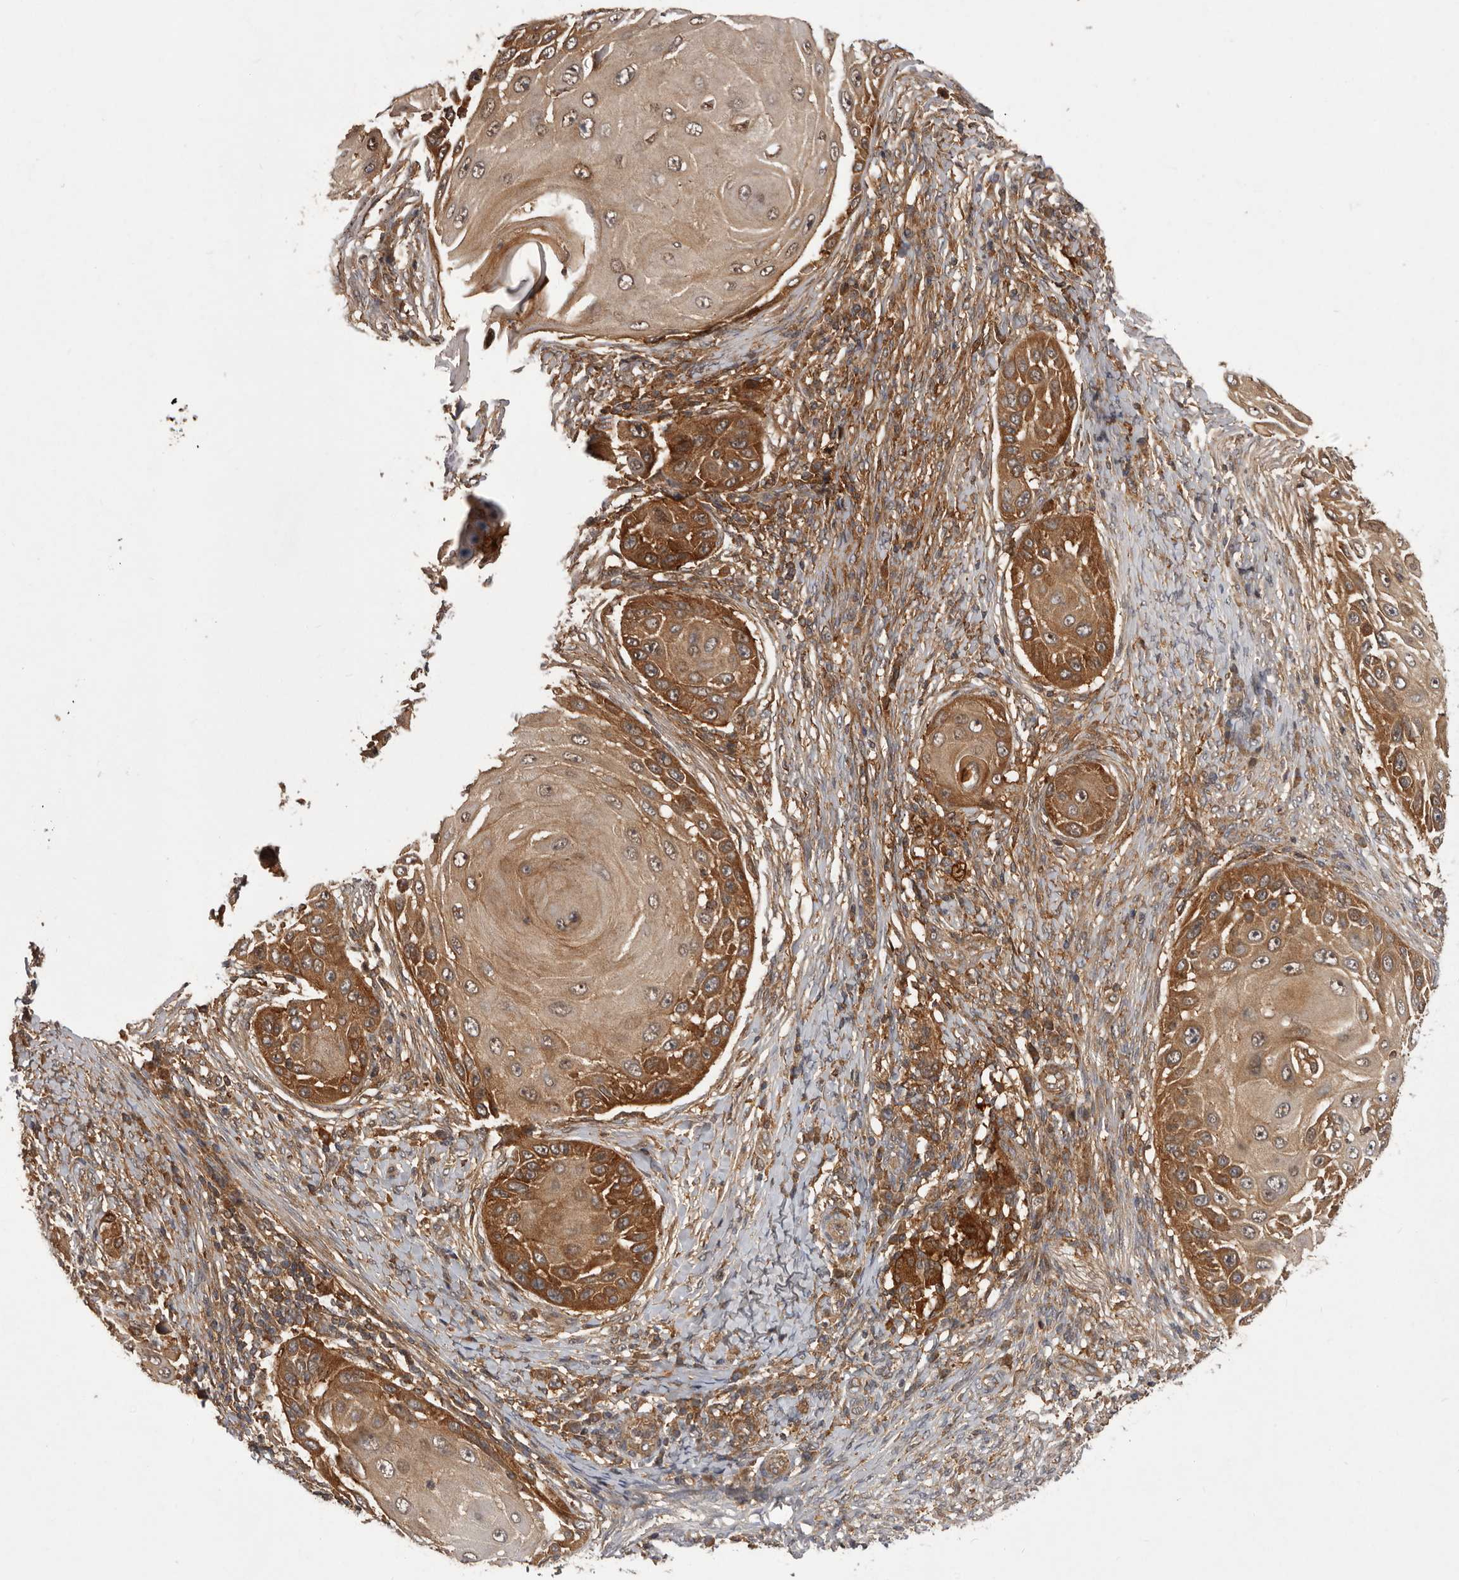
{"staining": {"intensity": "moderate", "quantity": ">75%", "location": "cytoplasmic/membranous"}, "tissue": "skin cancer", "cell_type": "Tumor cells", "image_type": "cancer", "snomed": [{"axis": "morphology", "description": "Squamous cell carcinoma, NOS"}, {"axis": "topography", "description": "Skin"}], "caption": "Human skin squamous cell carcinoma stained for a protein (brown) displays moderate cytoplasmic/membranous positive expression in approximately >75% of tumor cells.", "gene": "SLC22A3", "patient": {"sex": "female", "age": 44}}